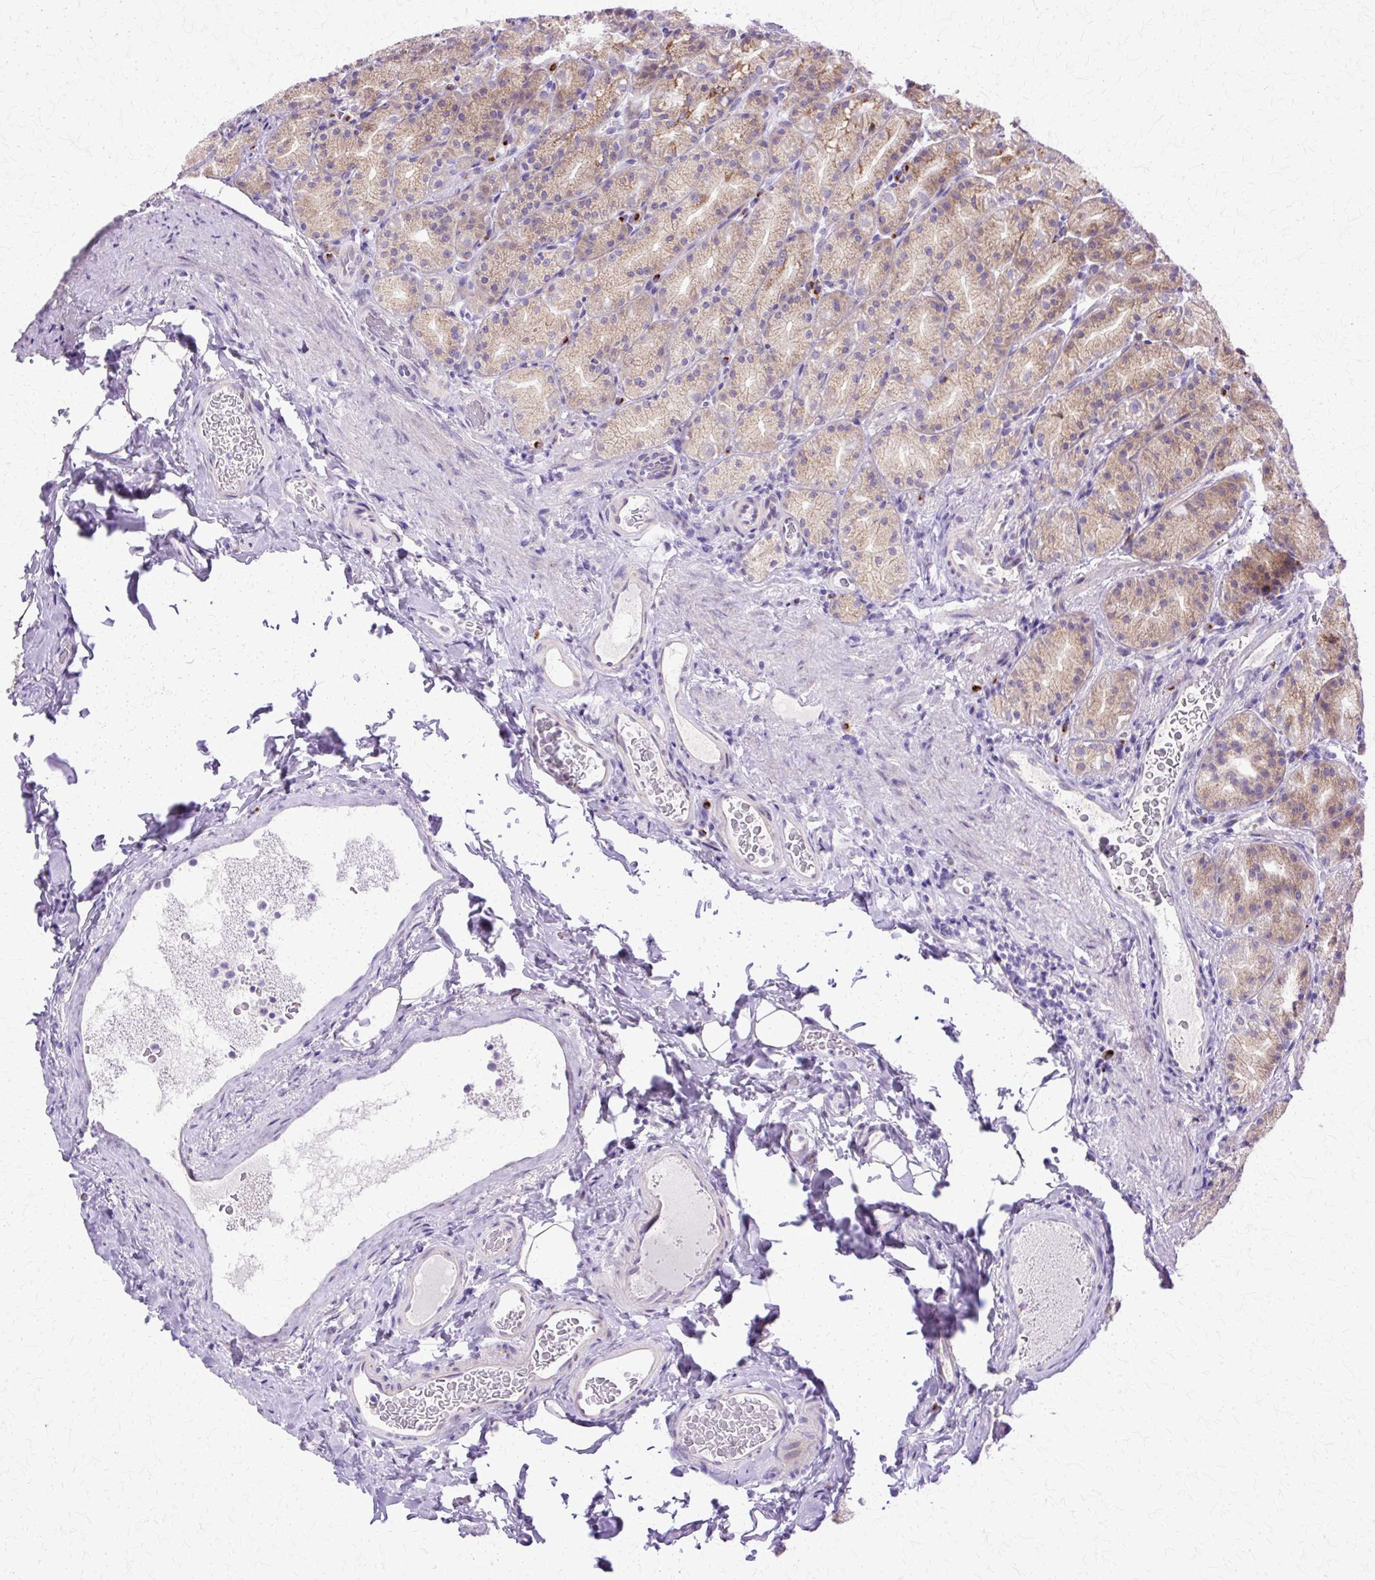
{"staining": {"intensity": "strong", "quantity": "25%-75%", "location": "cytoplasmic/membranous"}, "tissue": "stomach", "cell_type": "Glandular cells", "image_type": "normal", "snomed": [{"axis": "morphology", "description": "Normal tissue, NOS"}, {"axis": "topography", "description": "Stomach, upper"}, {"axis": "topography", "description": "Stomach"}], "caption": "Stomach stained with DAB immunohistochemistry exhibits high levels of strong cytoplasmic/membranous staining in about 25%-75% of glandular cells. (Brightfield microscopy of DAB IHC at high magnification).", "gene": "TBC1D3B", "patient": {"sex": "male", "age": 68}}